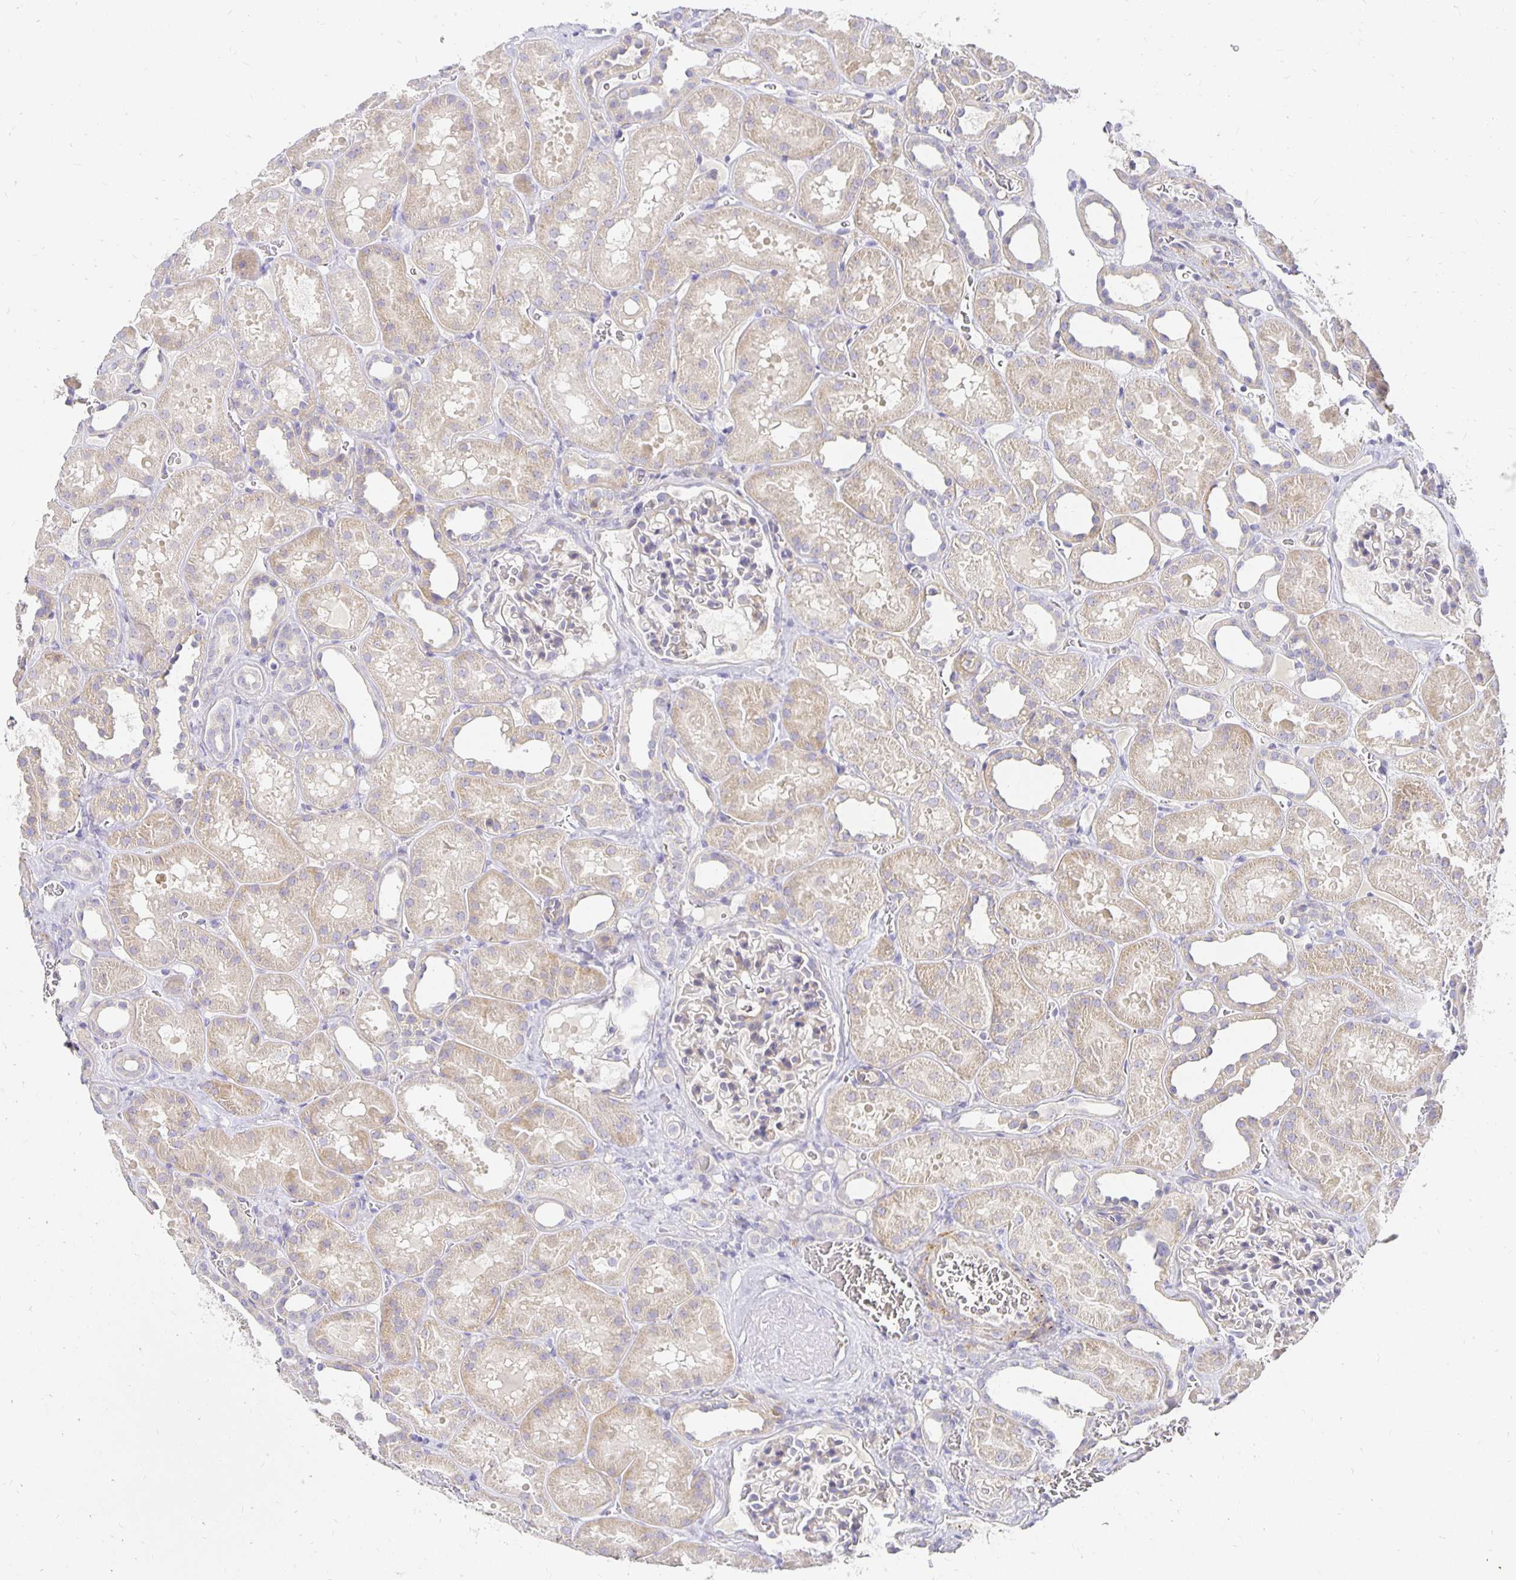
{"staining": {"intensity": "negative", "quantity": "none", "location": "none"}, "tissue": "kidney", "cell_type": "Cells in glomeruli", "image_type": "normal", "snomed": [{"axis": "morphology", "description": "Normal tissue, NOS"}, {"axis": "topography", "description": "Kidney"}], "caption": "Immunohistochemical staining of unremarkable kidney demonstrates no significant positivity in cells in glomeruli.", "gene": "PLOD1", "patient": {"sex": "female", "age": 41}}